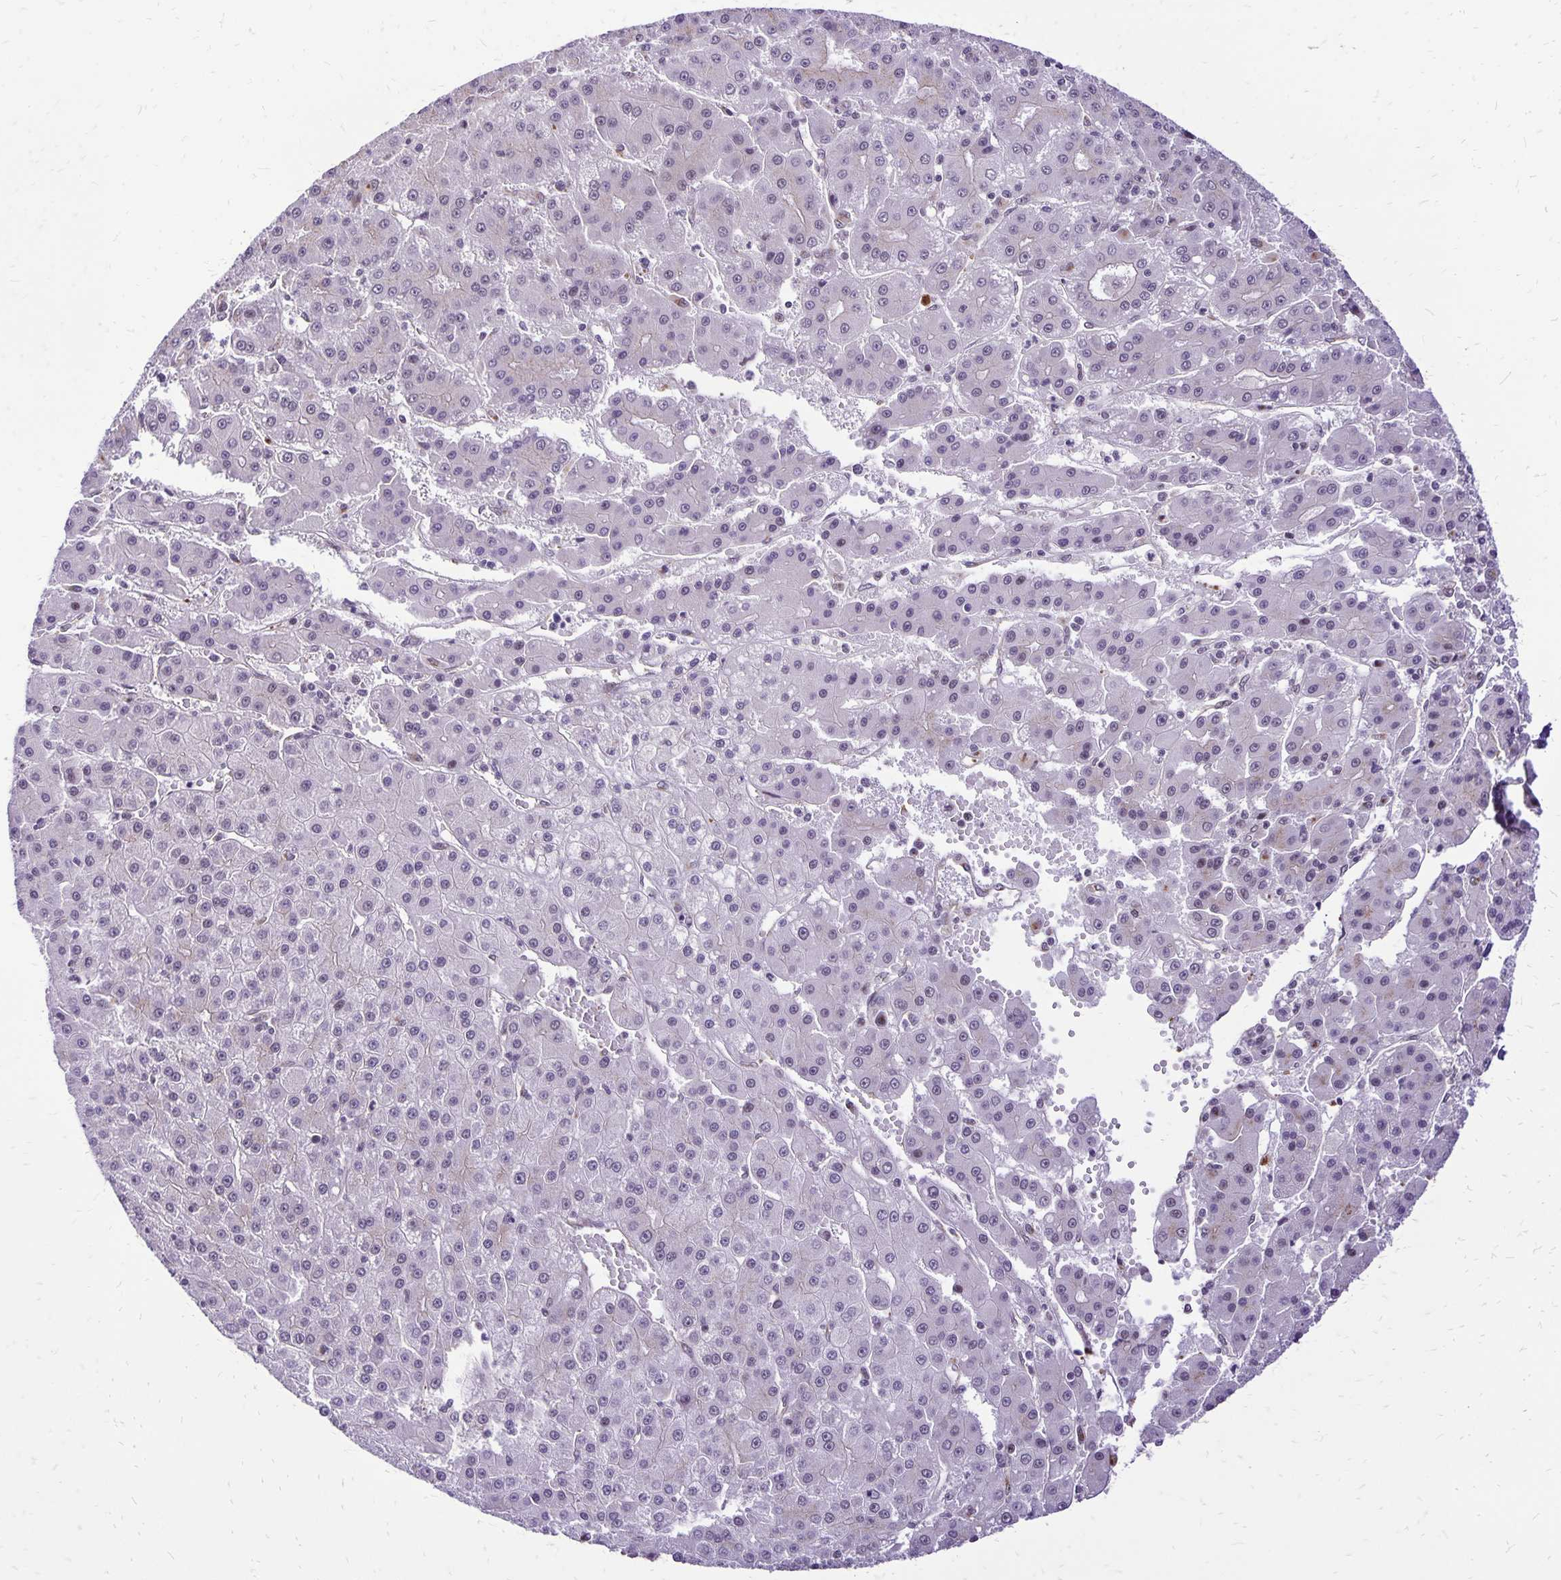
{"staining": {"intensity": "negative", "quantity": "none", "location": "none"}, "tissue": "liver cancer", "cell_type": "Tumor cells", "image_type": "cancer", "snomed": [{"axis": "morphology", "description": "Carcinoma, Hepatocellular, NOS"}, {"axis": "topography", "description": "Liver"}], "caption": "High magnification brightfield microscopy of hepatocellular carcinoma (liver) stained with DAB (brown) and counterstained with hematoxylin (blue): tumor cells show no significant expression.", "gene": "GOLGA5", "patient": {"sex": "male", "age": 76}}